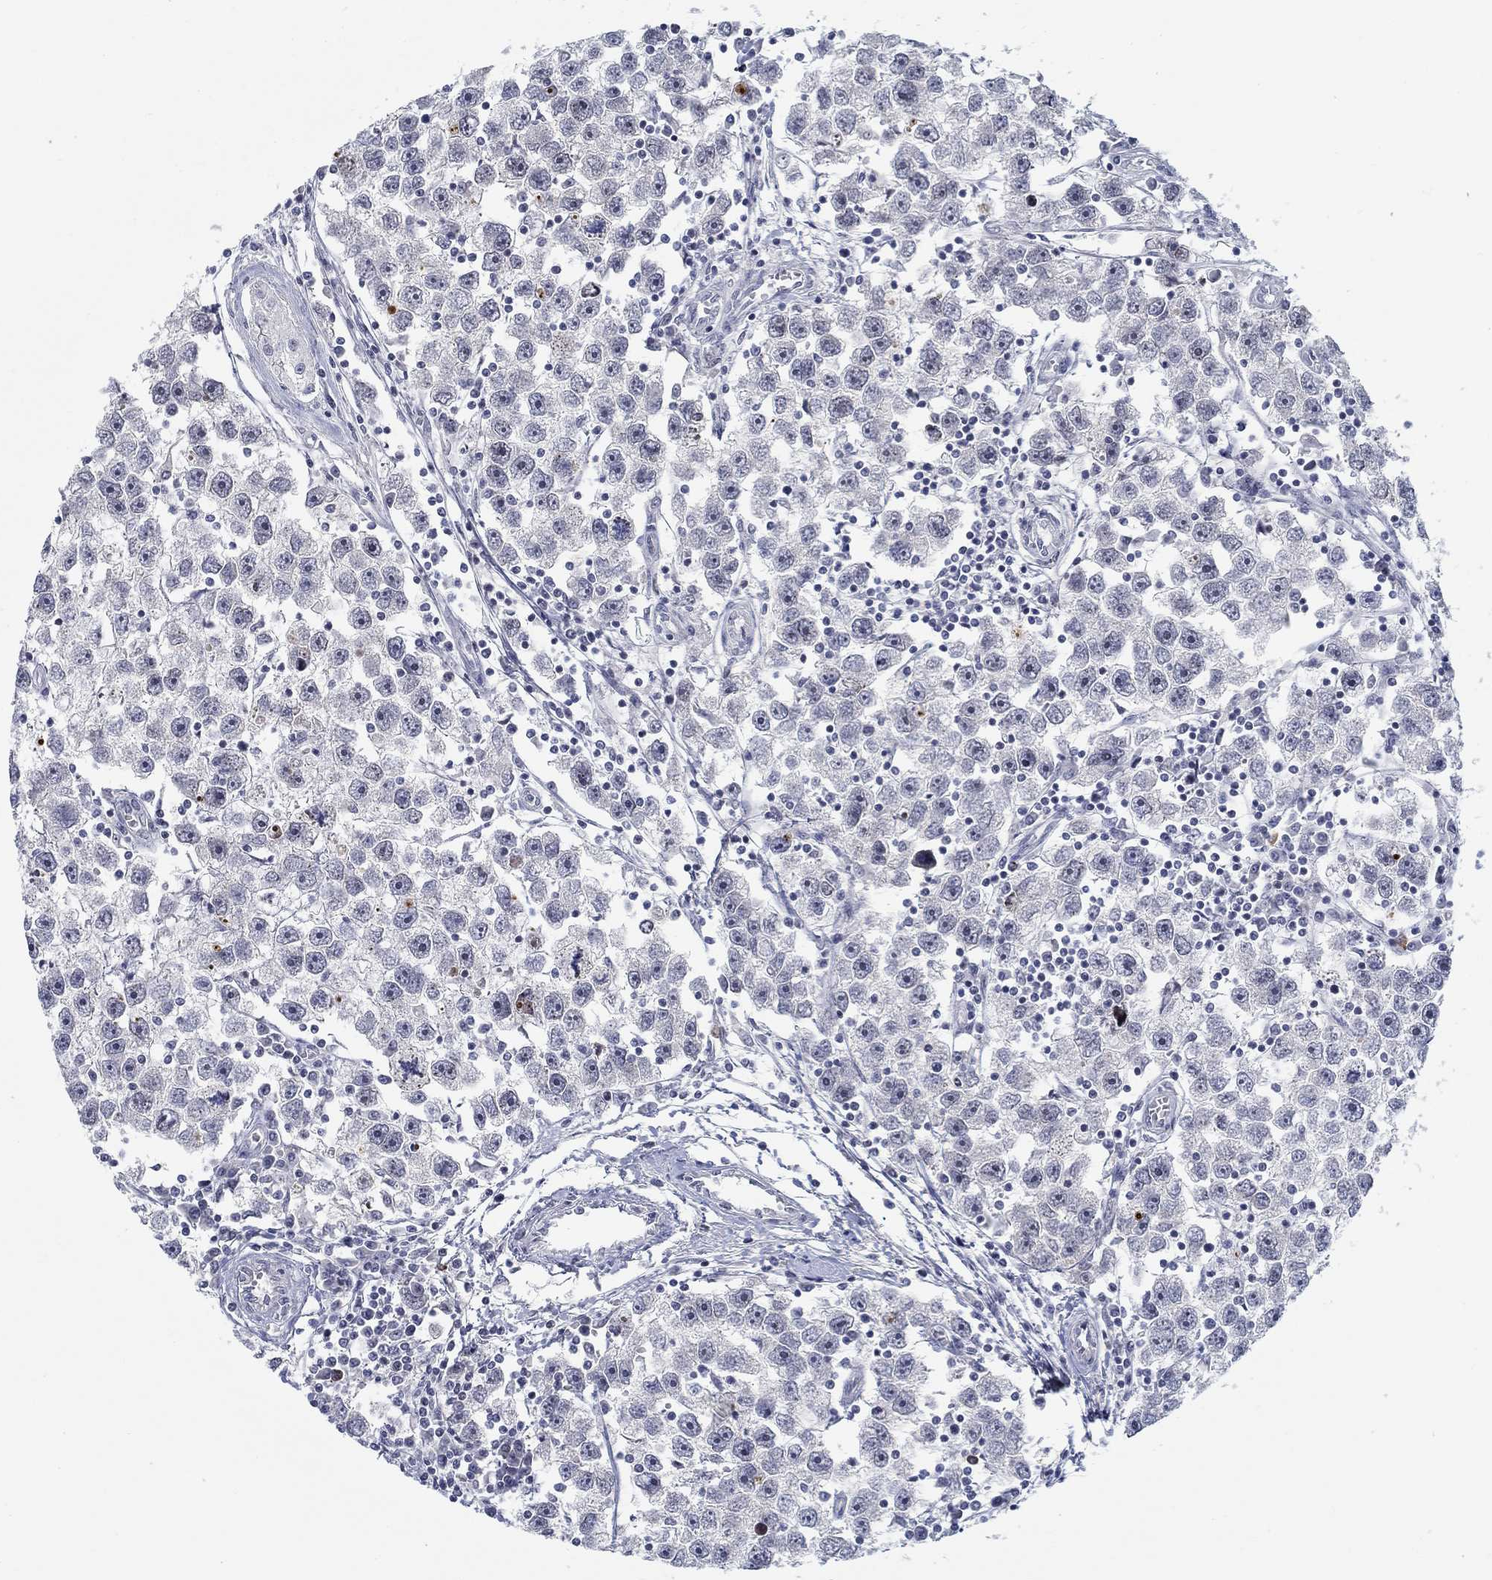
{"staining": {"intensity": "moderate", "quantity": "<25%", "location": "nuclear"}, "tissue": "testis cancer", "cell_type": "Tumor cells", "image_type": "cancer", "snomed": [{"axis": "morphology", "description": "Seminoma, NOS"}, {"axis": "topography", "description": "Testis"}], "caption": "Seminoma (testis) stained with a protein marker demonstrates moderate staining in tumor cells.", "gene": "SMIM18", "patient": {"sex": "male", "age": 30}}